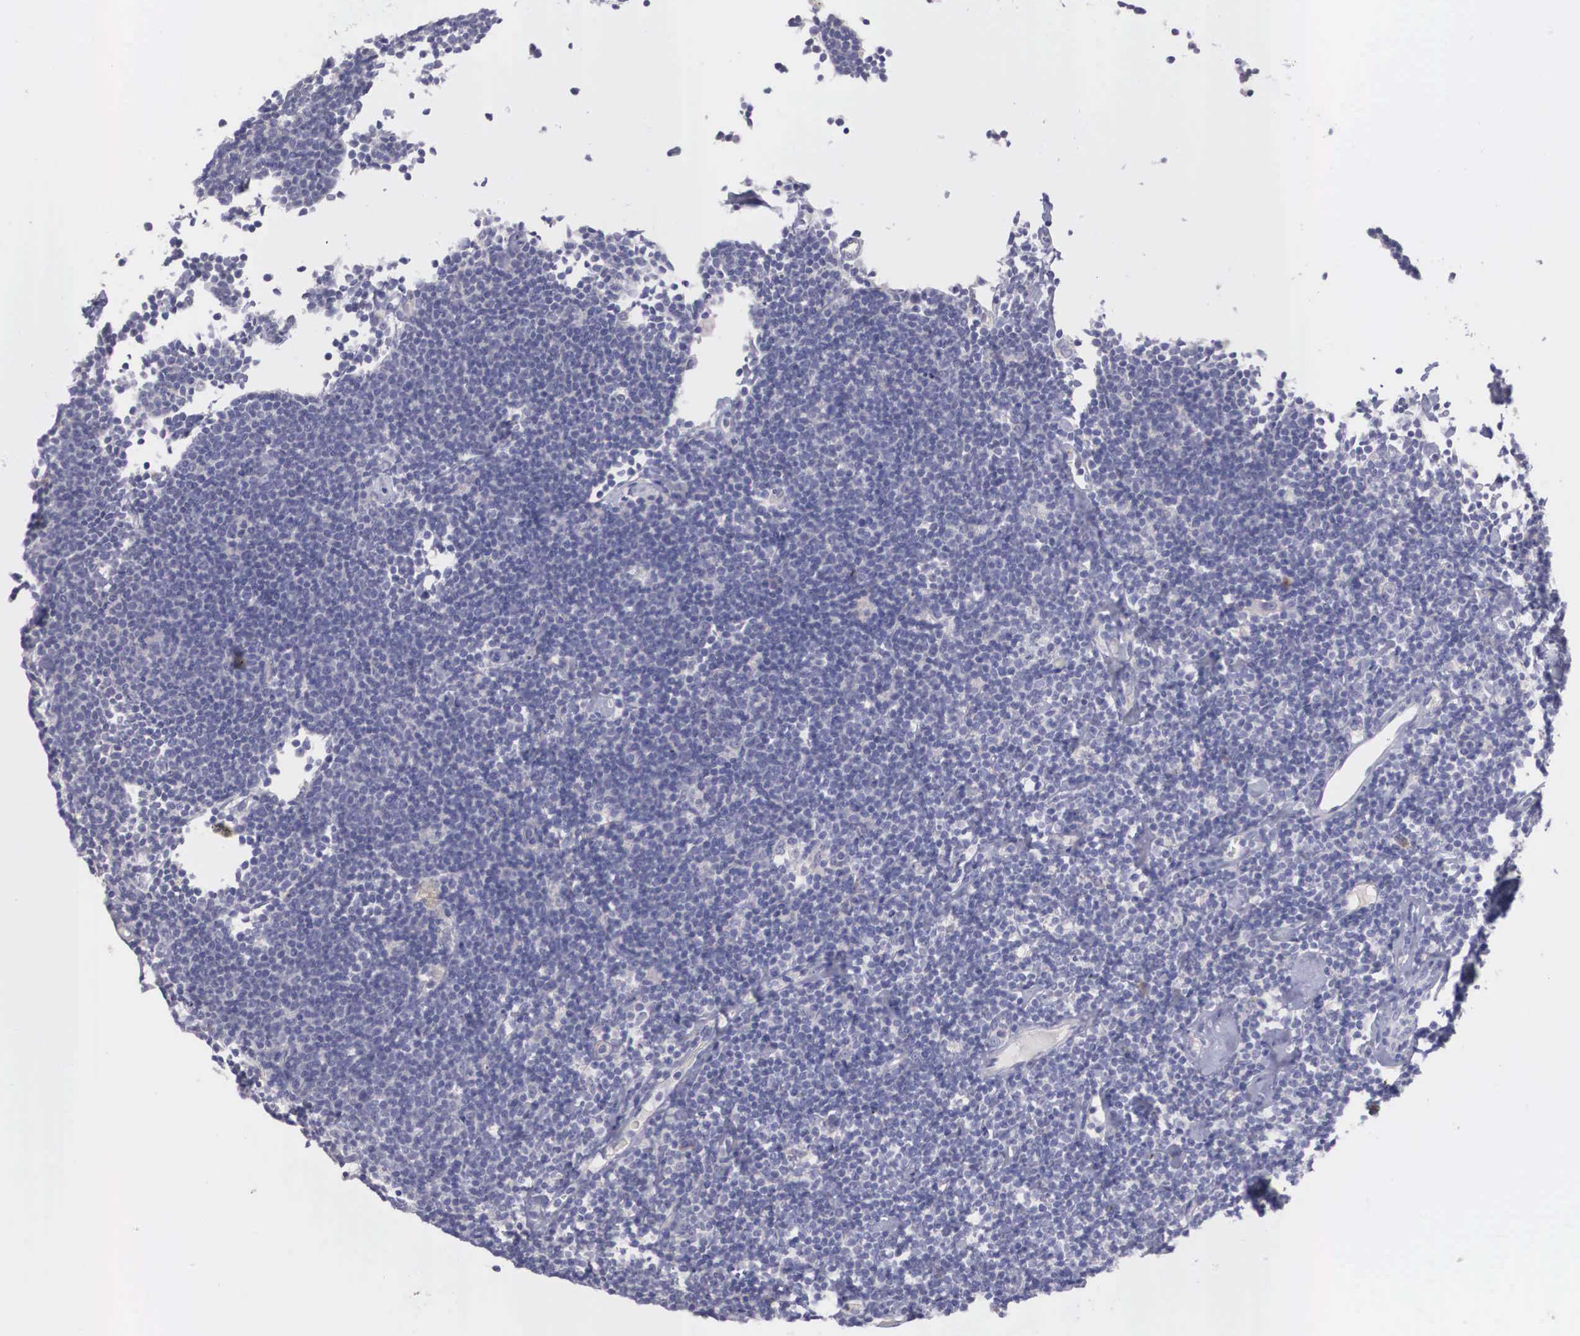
{"staining": {"intensity": "negative", "quantity": "none", "location": "none"}, "tissue": "lymphoma", "cell_type": "Tumor cells", "image_type": "cancer", "snomed": [{"axis": "morphology", "description": "Malignant lymphoma, non-Hodgkin's type, Low grade"}, {"axis": "topography", "description": "Lymph node"}], "caption": "This is an immunohistochemistry (IHC) photomicrograph of human low-grade malignant lymphoma, non-Hodgkin's type. There is no expression in tumor cells.", "gene": "REPS2", "patient": {"sex": "male", "age": 65}}